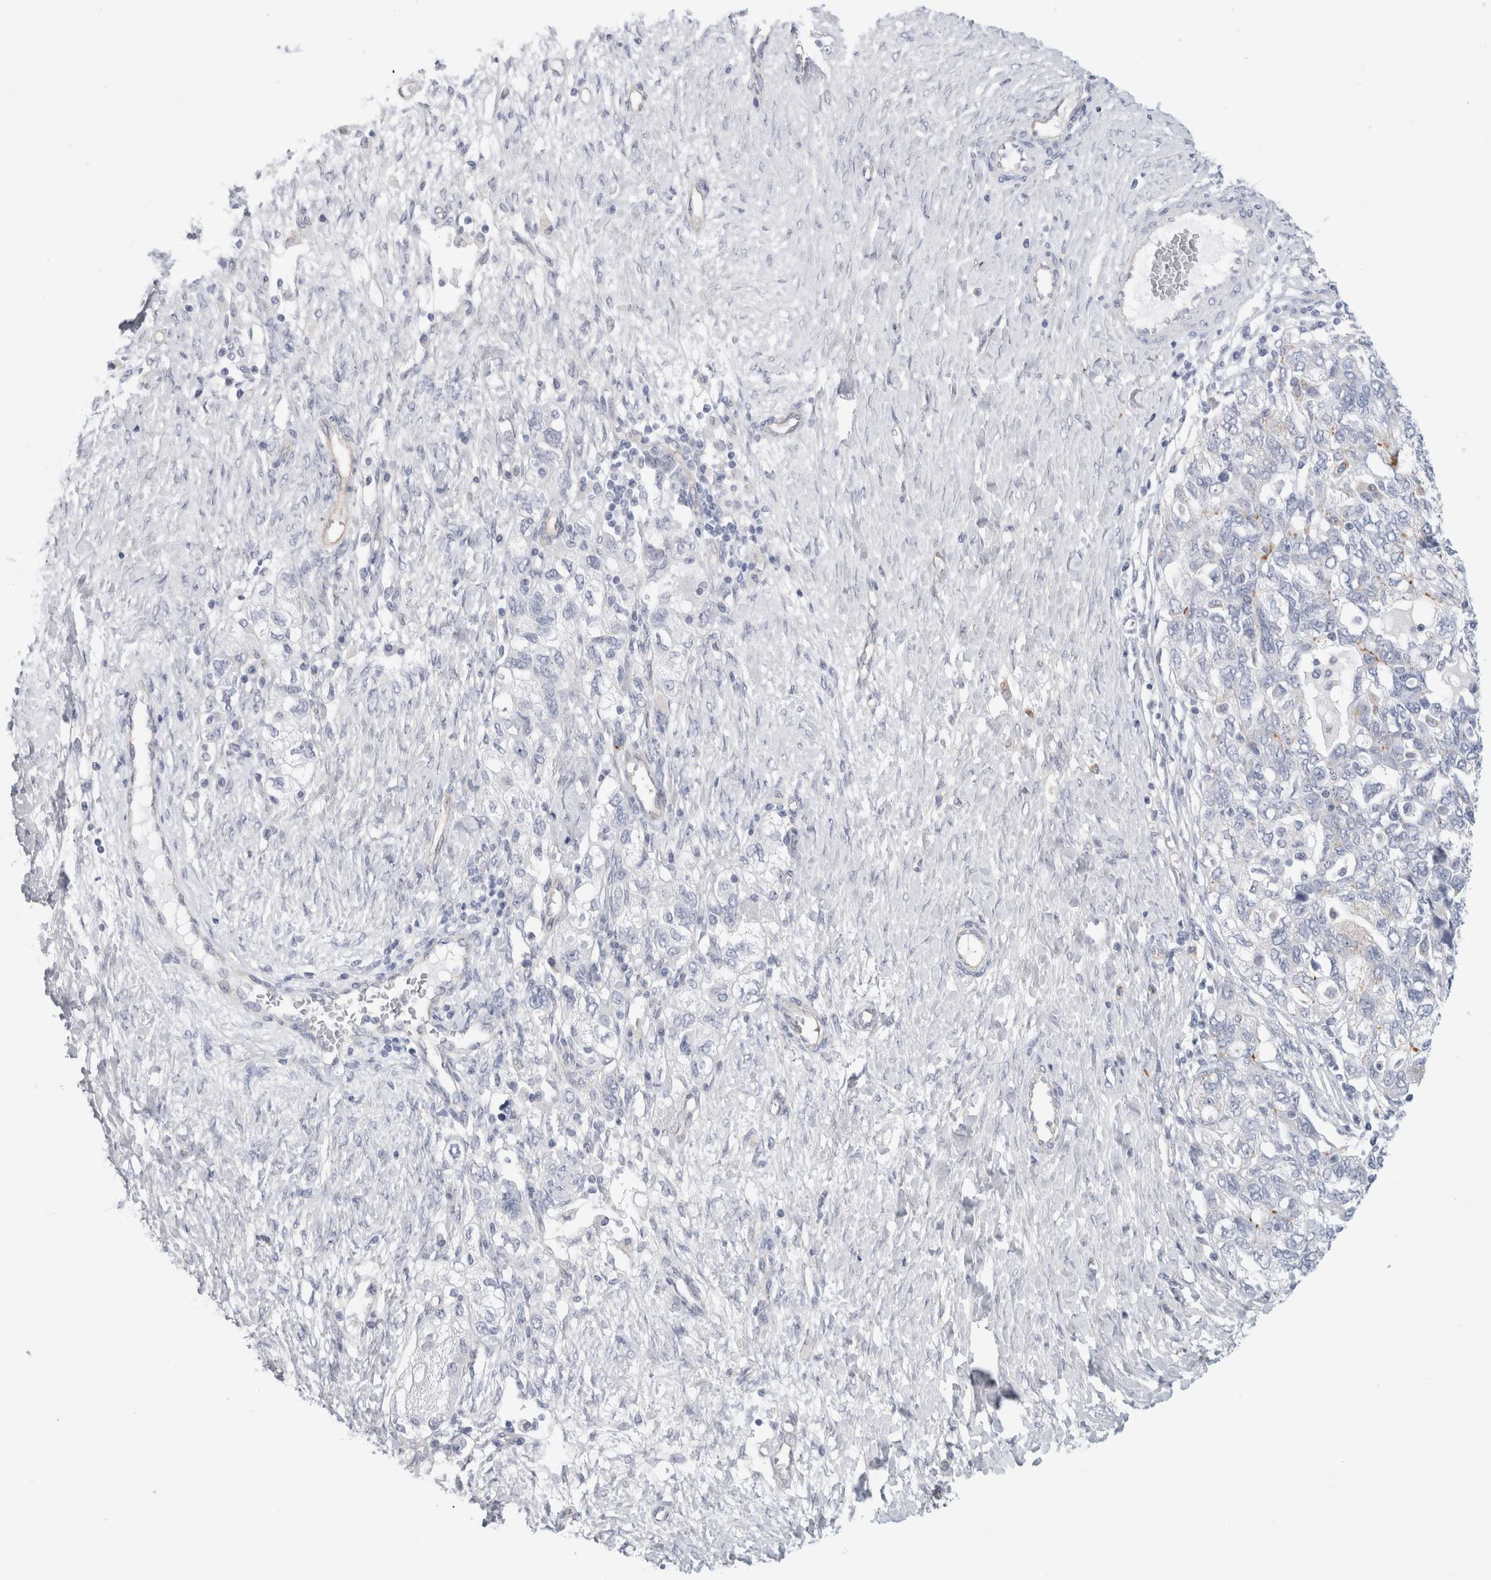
{"staining": {"intensity": "negative", "quantity": "none", "location": "none"}, "tissue": "ovarian cancer", "cell_type": "Tumor cells", "image_type": "cancer", "snomed": [{"axis": "morphology", "description": "Carcinoma, NOS"}, {"axis": "morphology", "description": "Cystadenocarcinoma, serous, NOS"}, {"axis": "topography", "description": "Ovary"}], "caption": "This is an immunohistochemistry photomicrograph of human ovarian cancer. There is no expression in tumor cells.", "gene": "ANKMY1", "patient": {"sex": "female", "age": 69}}